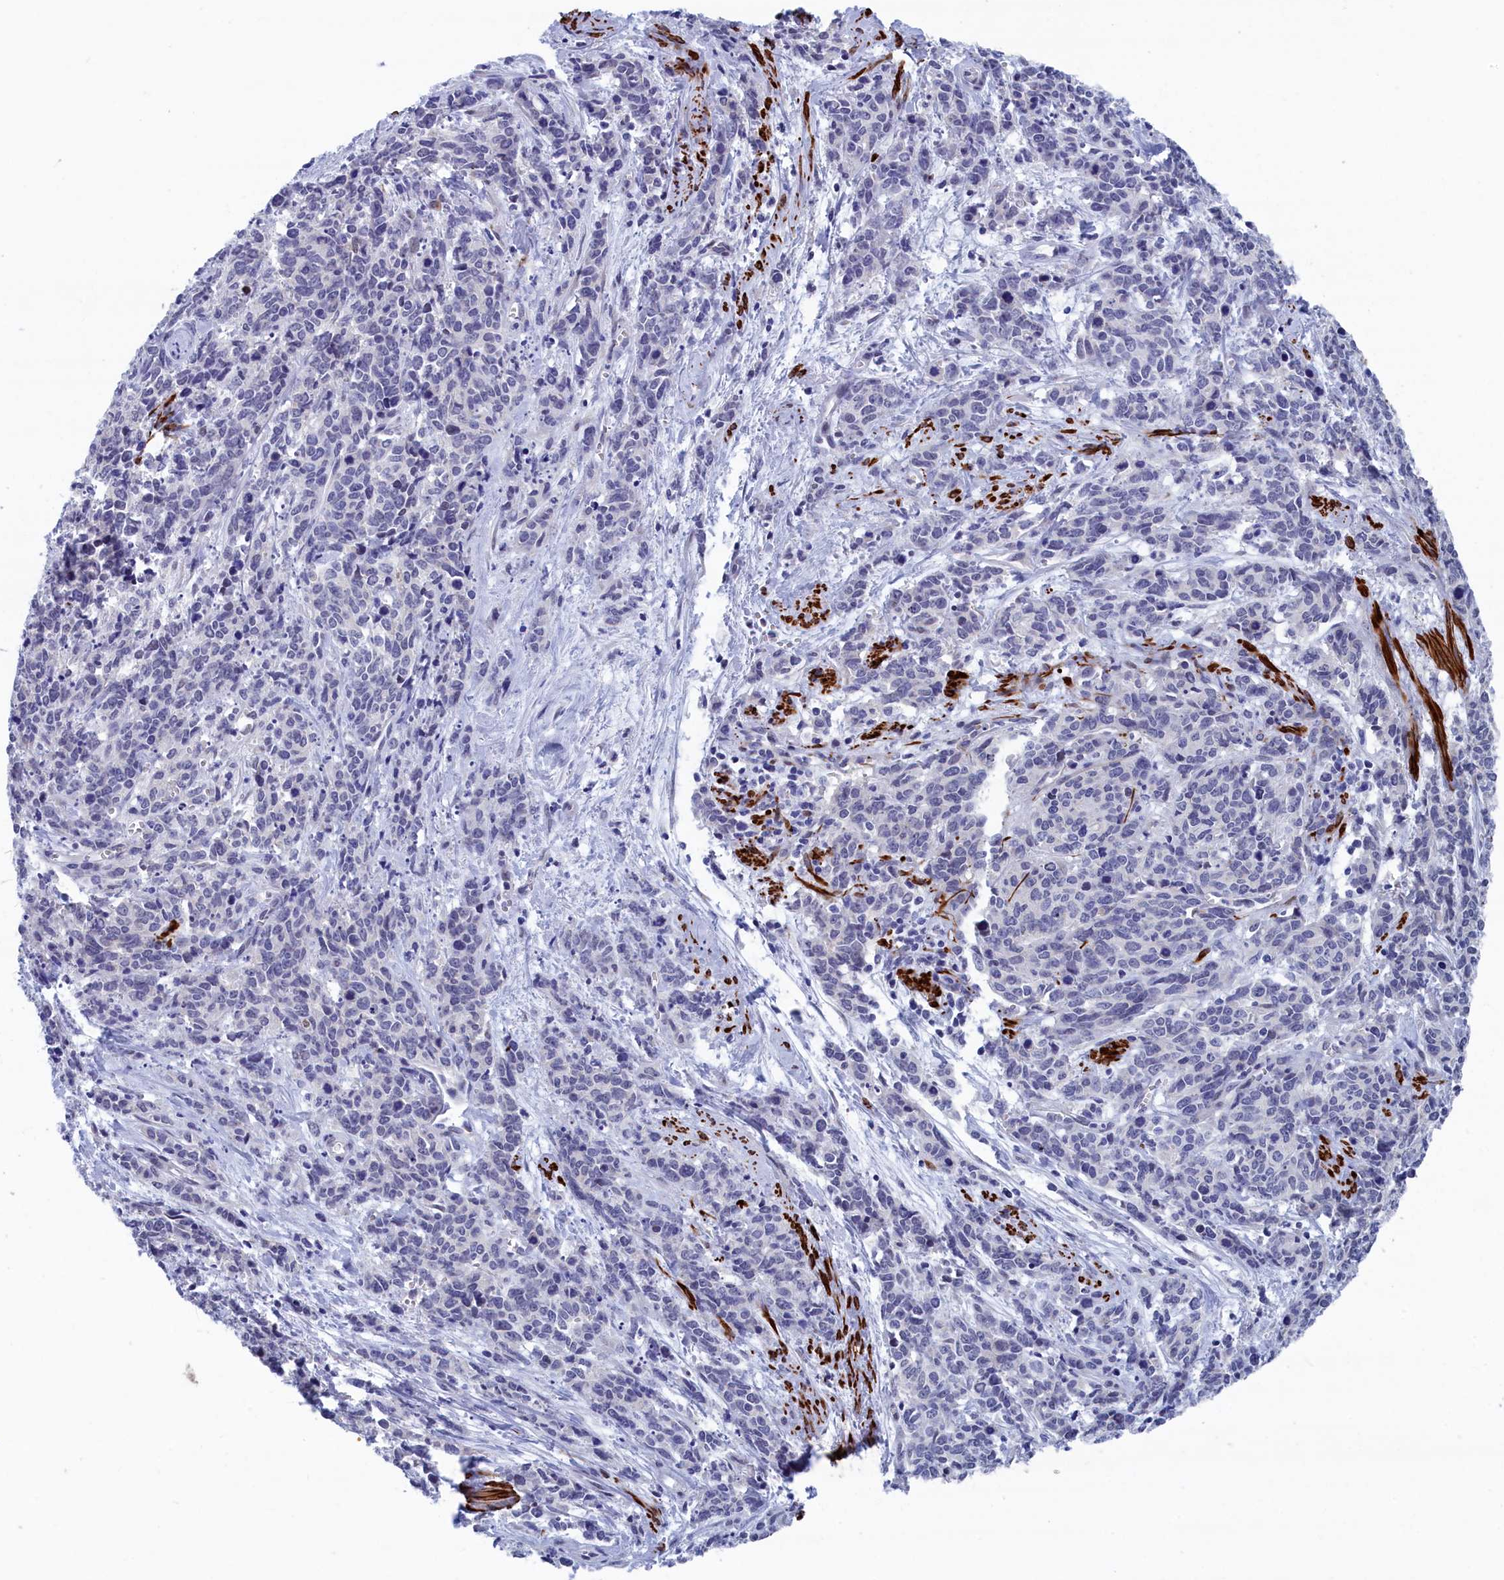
{"staining": {"intensity": "negative", "quantity": "none", "location": "none"}, "tissue": "cervical cancer", "cell_type": "Tumor cells", "image_type": "cancer", "snomed": [{"axis": "morphology", "description": "Squamous cell carcinoma, NOS"}, {"axis": "topography", "description": "Cervix"}], "caption": "The immunohistochemistry (IHC) micrograph has no significant positivity in tumor cells of cervical cancer (squamous cell carcinoma) tissue.", "gene": "WDR83", "patient": {"sex": "female", "age": 60}}